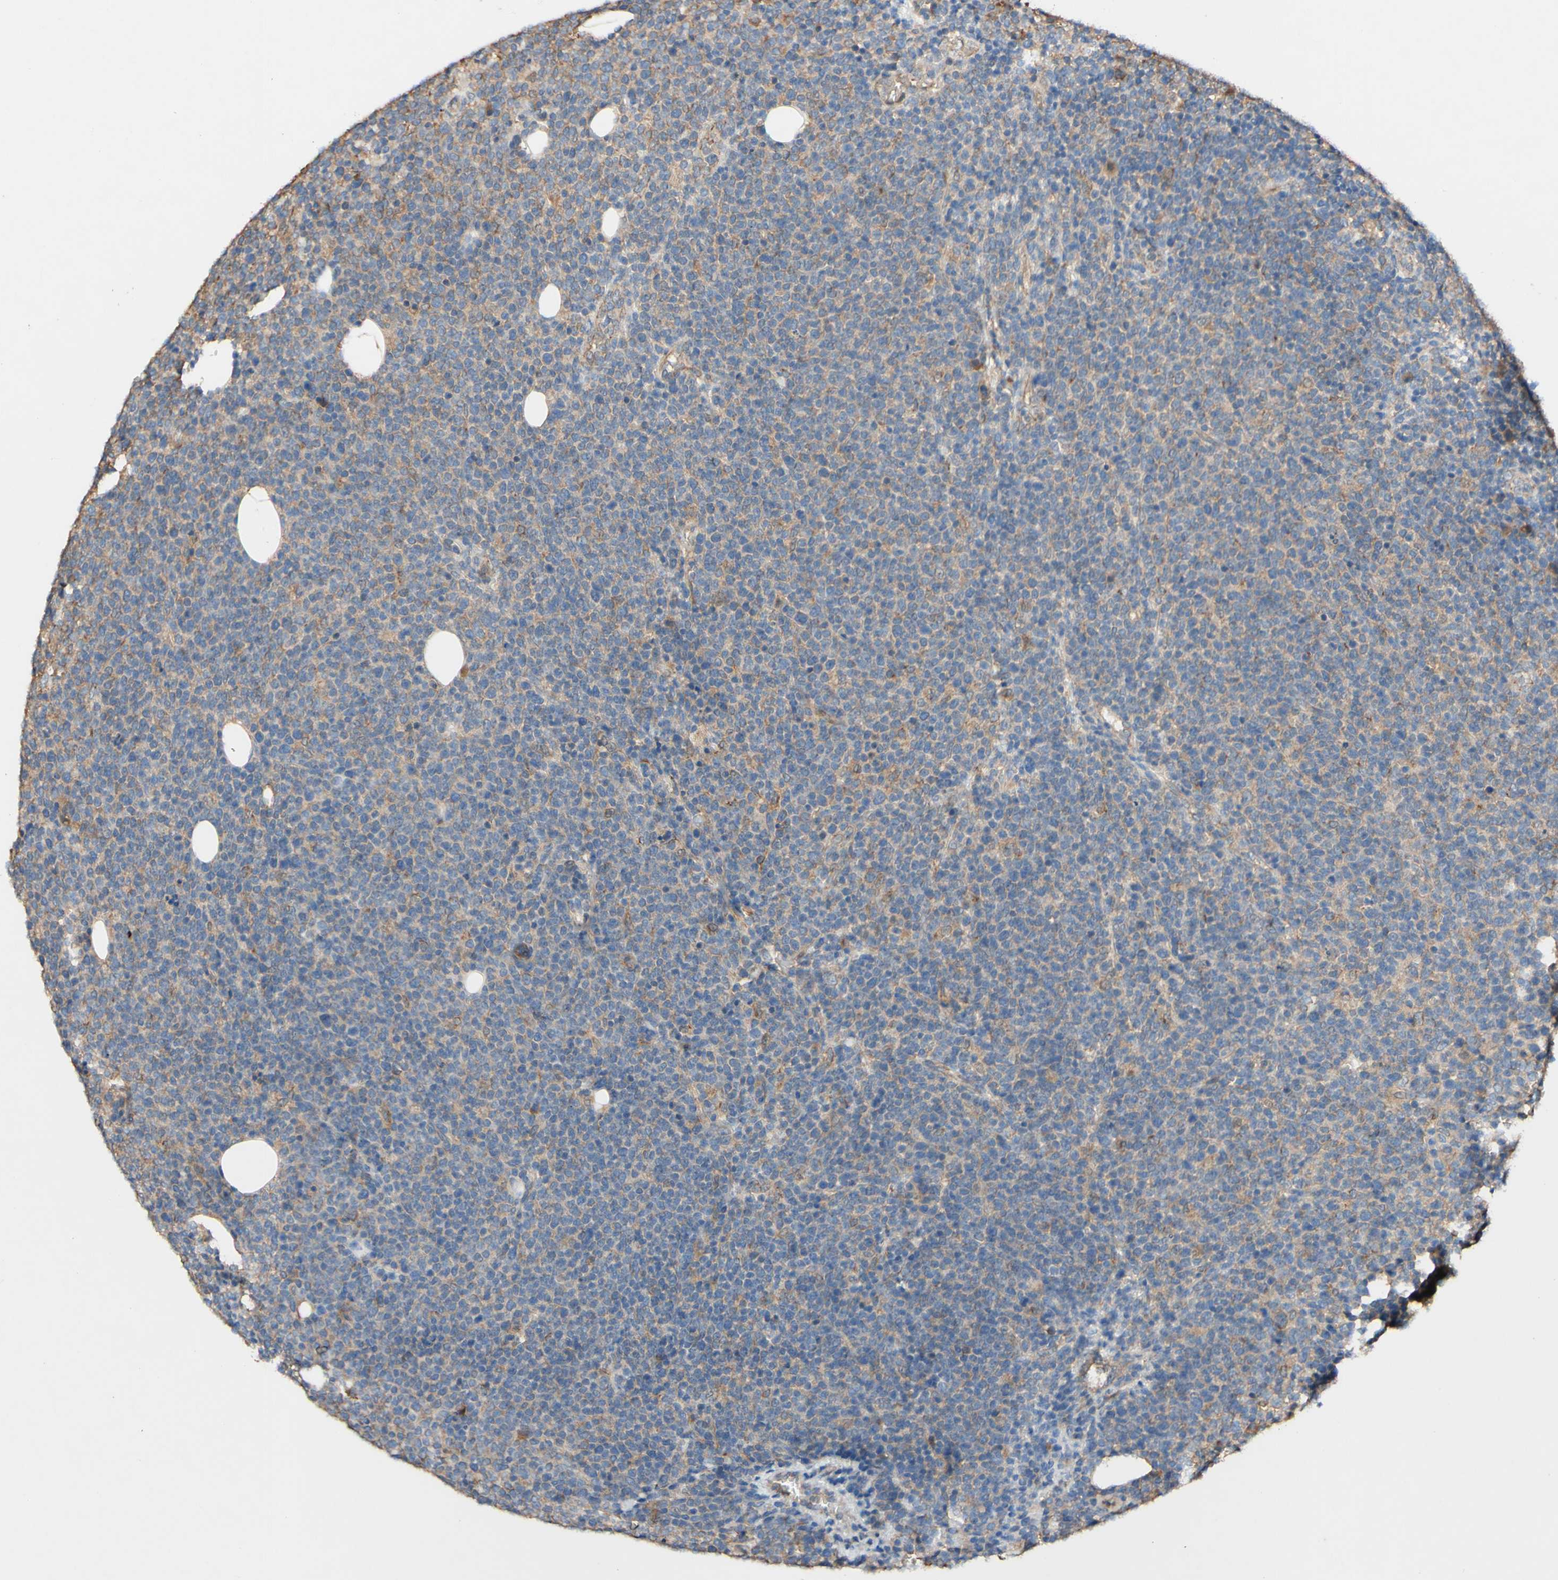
{"staining": {"intensity": "moderate", "quantity": "<25%", "location": "cytoplasmic/membranous"}, "tissue": "lymphoma", "cell_type": "Tumor cells", "image_type": "cancer", "snomed": [{"axis": "morphology", "description": "Malignant lymphoma, non-Hodgkin's type, High grade"}, {"axis": "topography", "description": "Lymph node"}], "caption": "Immunohistochemistry image of high-grade malignant lymphoma, non-Hodgkin's type stained for a protein (brown), which shows low levels of moderate cytoplasmic/membranous staining in approximately <25% of tumor cells.", "gene": "PDGFB", "patient": {"sex": "male", "age": 61}}